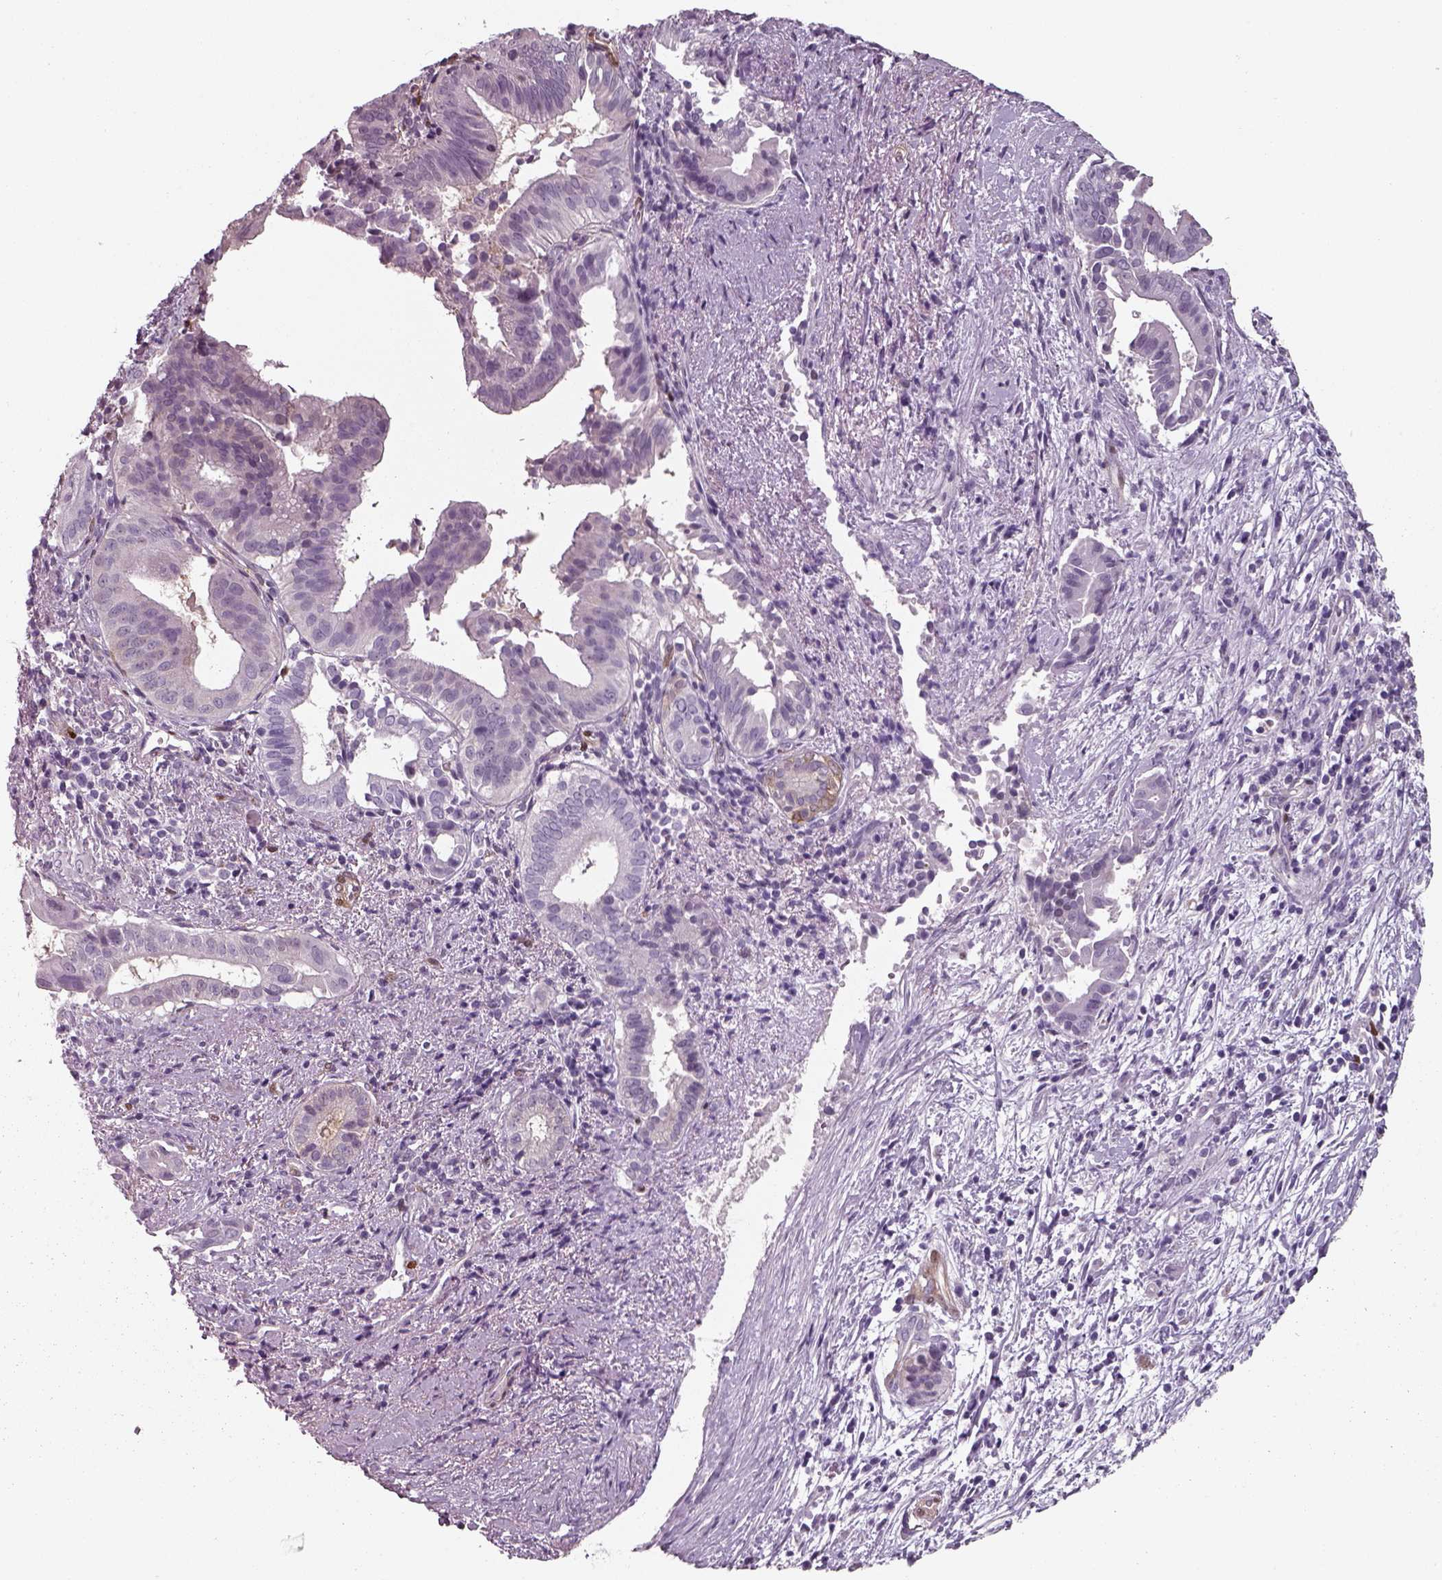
{"staining": {"intensity": "negative", "quantity": "none", "location": "none"}, "tissue": "pancreatic cancer", "cell_type": "Tumor cells", "image_type": "cancer", "snomed": [{"axis": "morphology", "description": "Adenocarcinoma, NOS"}, {"axis": "topography", "description": "Pancreas"}], "caption": "There is no significant expression in tumor cells of adenocarcinoma (pancreatic).", "gene": "ISYNA1", "patient": {"sex": "male", "age": 61}}